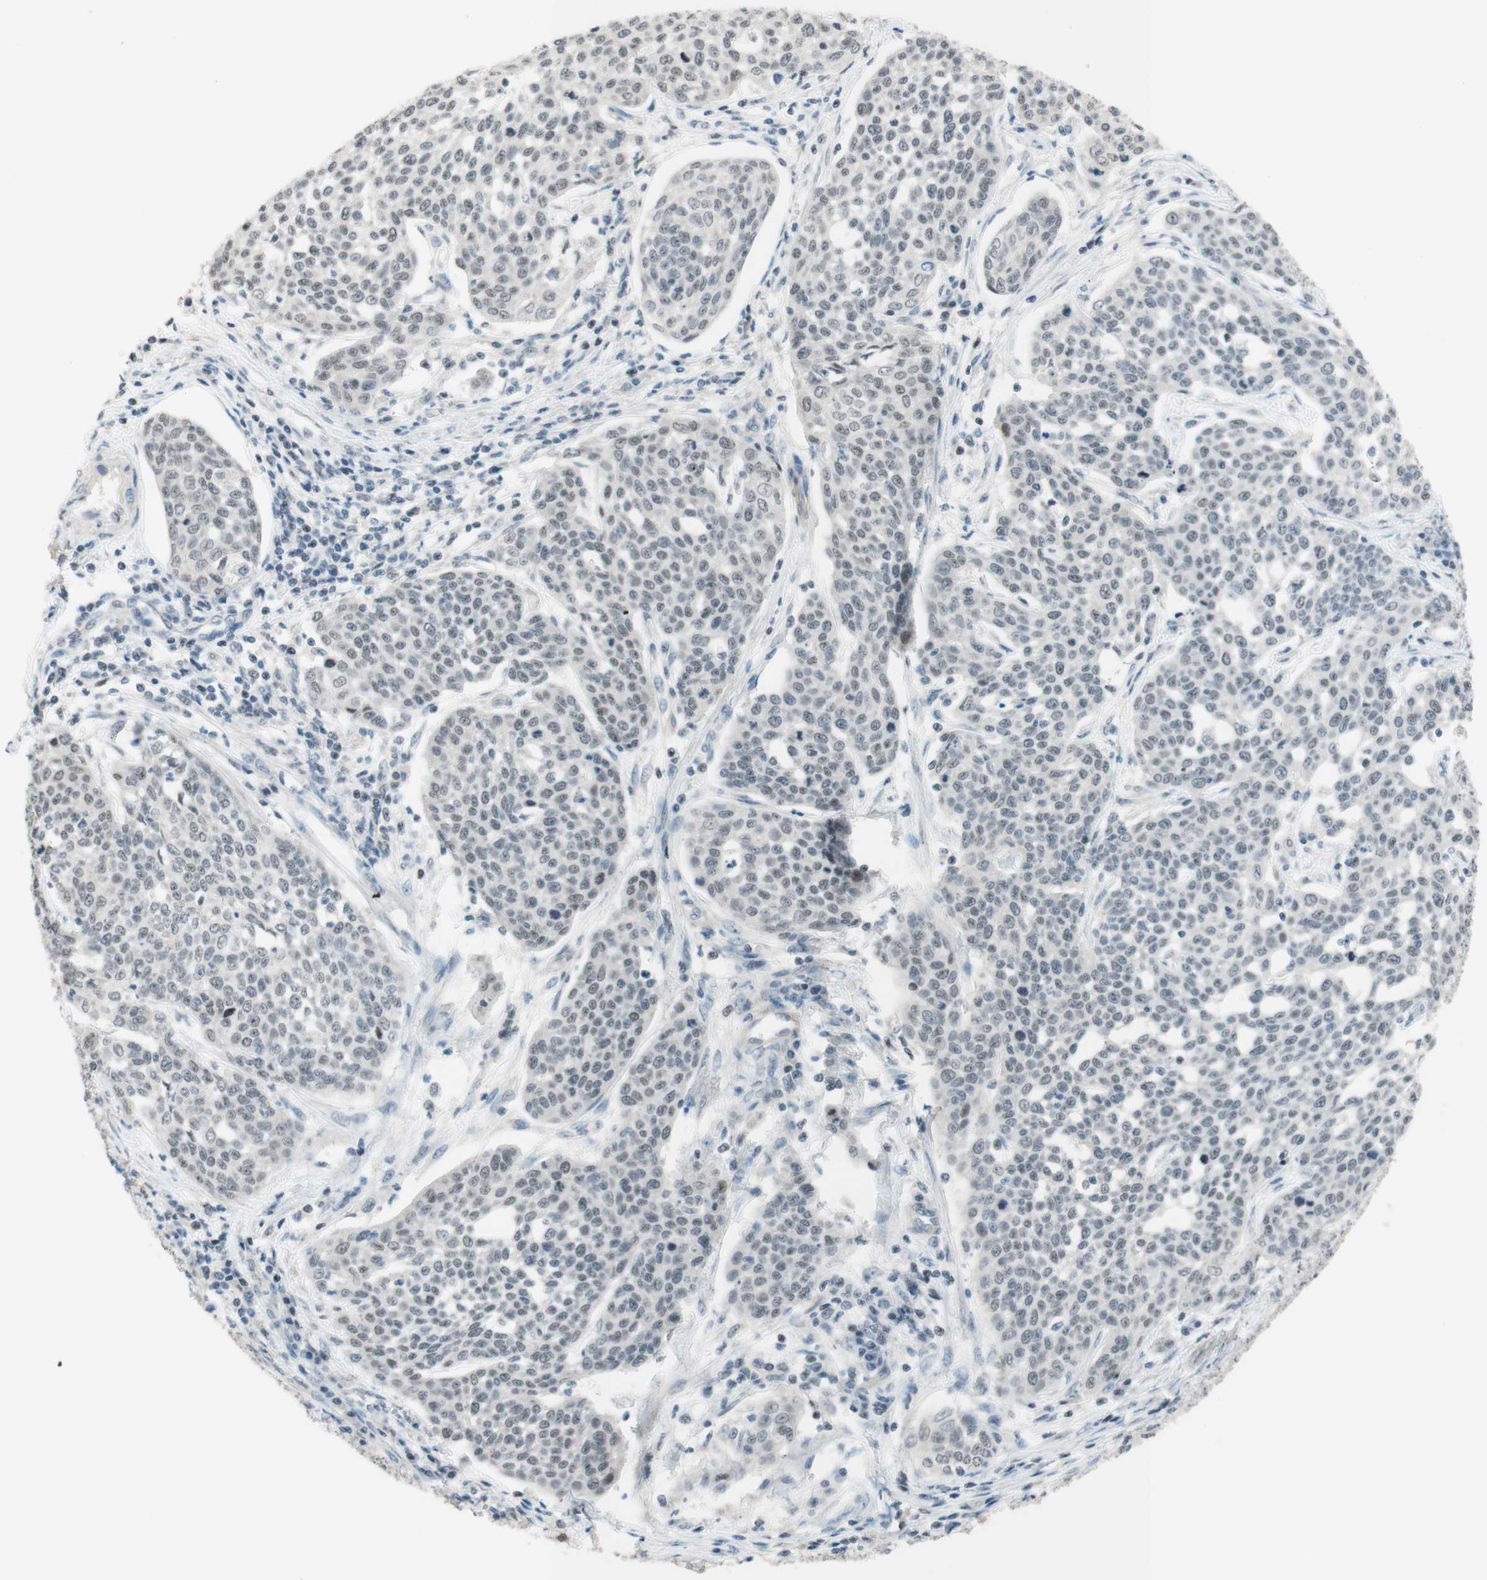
{"staining": {"intensity": "weak", "quantity": "25%-75%", "location": "nuclear"}, "tissue": "cervical cancer", "cell_type": "Tumor cells", "image_type": "cancer", "snomed": [{"axis": "morphology", "description": "Squamous cell carcinoma, NOS"}, {"axis": "topography", "description": "Cervix"}], "caption": "High-power microscopy captured an immunohistochemistry micrograph of cervical squamous cell carcinoma, revealing weak nuclear expression in about 25%-75% of tumor cells.", "gene": "JPH1", "patient": {"sex": "female", "age": 34}}